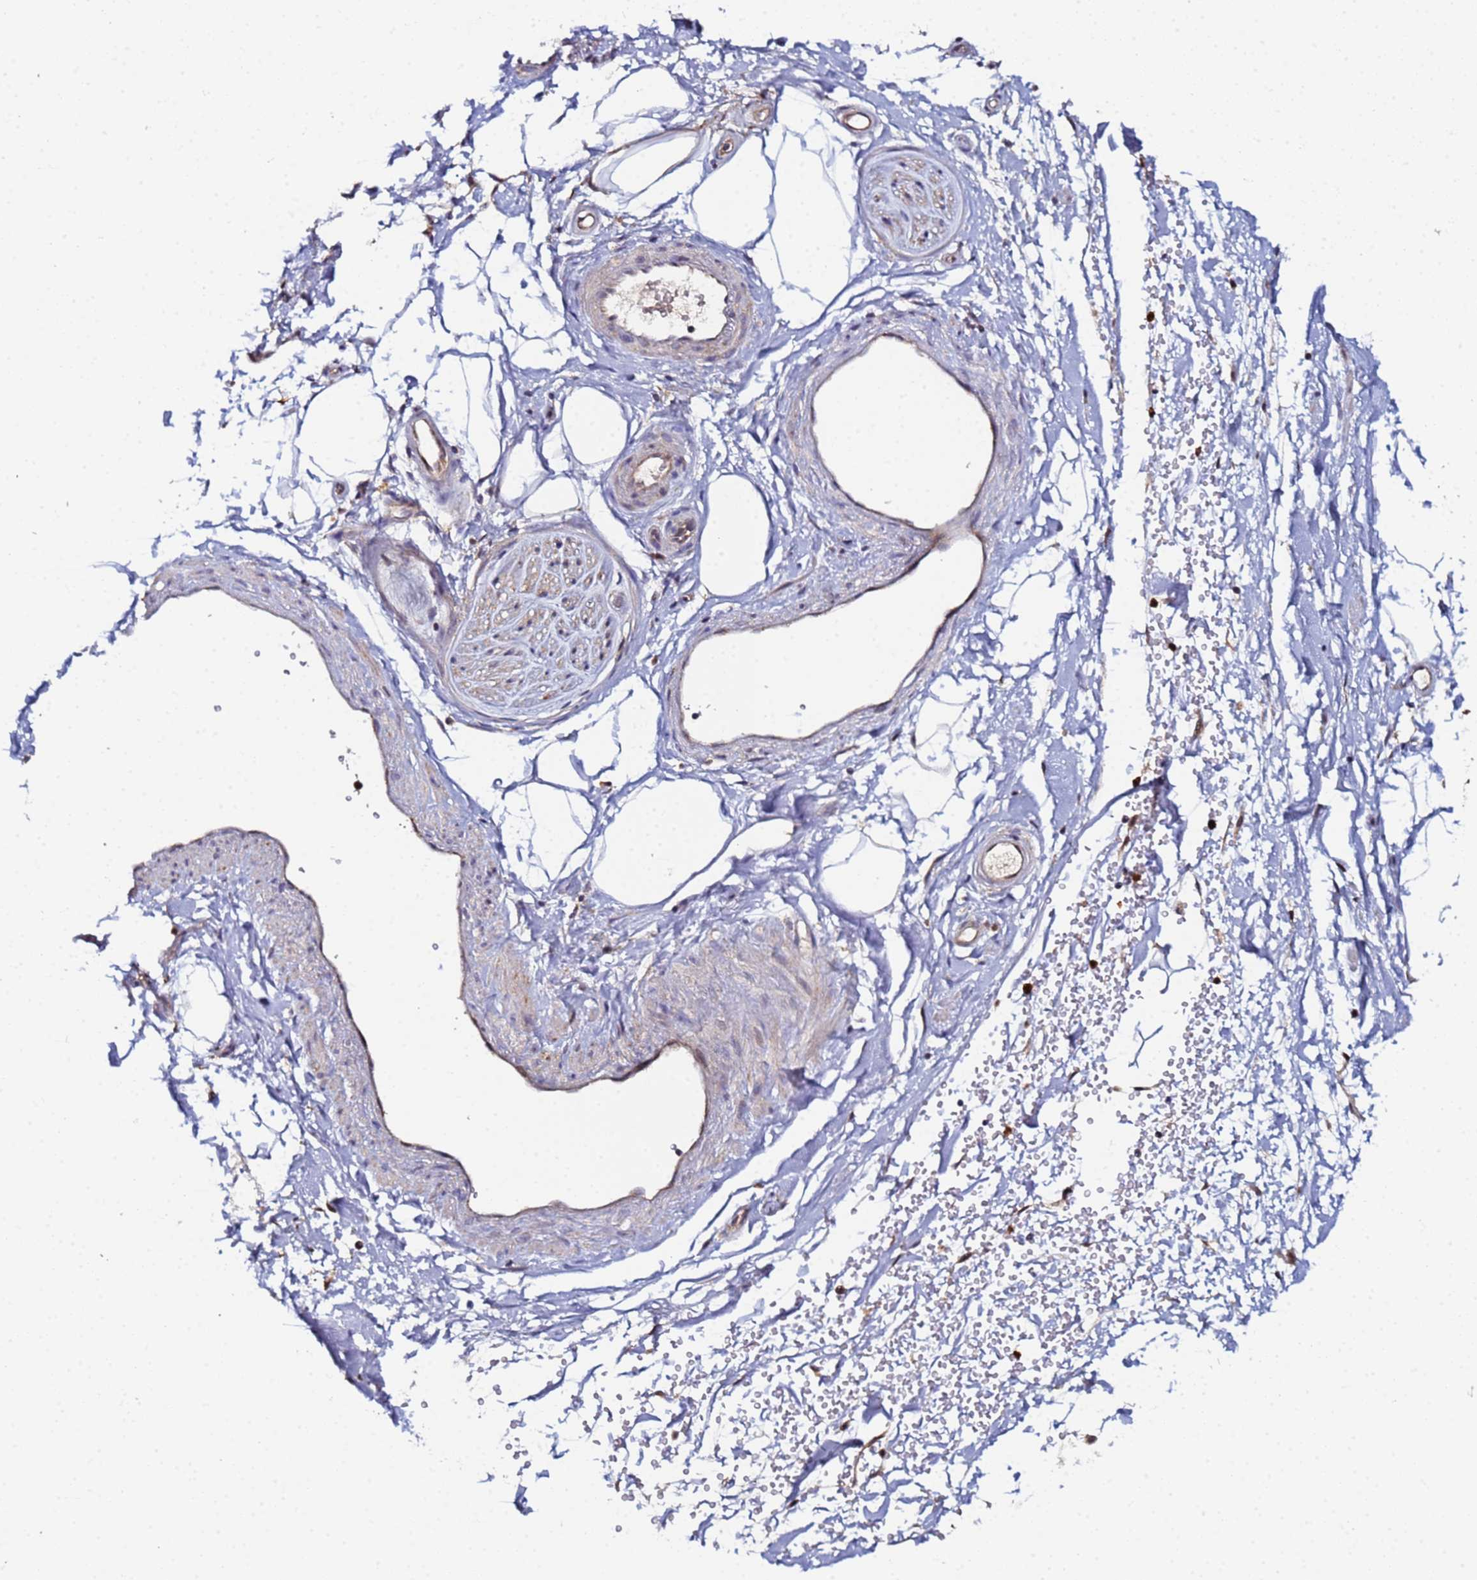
{"staining": {"intensity": "weak", "quantity": "<25%", "location": "cytoplasmic/membranous"}, "tissue": "adipose tissue", "cell_type": "Adipocytes", "image_type": "normal", "snomed": [{"axis": "morphology", "description": "Normal tissue, NOS"}, {"axis": "topography", "description": "Soft tissue"}, {"axis": "topography", "description": "Adipose tissue"}, {"axis": "topography", "description": "Vascular tissue"}, {"axis": "topography", "description": "Peripheral nerve tissue"}], "caption": "DAB (3,3'-diaminobenzidine) immunohistochemical staining of benign human adipose tissue displays no significant positivity in adipocytes.", "gene": "CCDC127", "patient": {"sex": "male", "age": 74}}